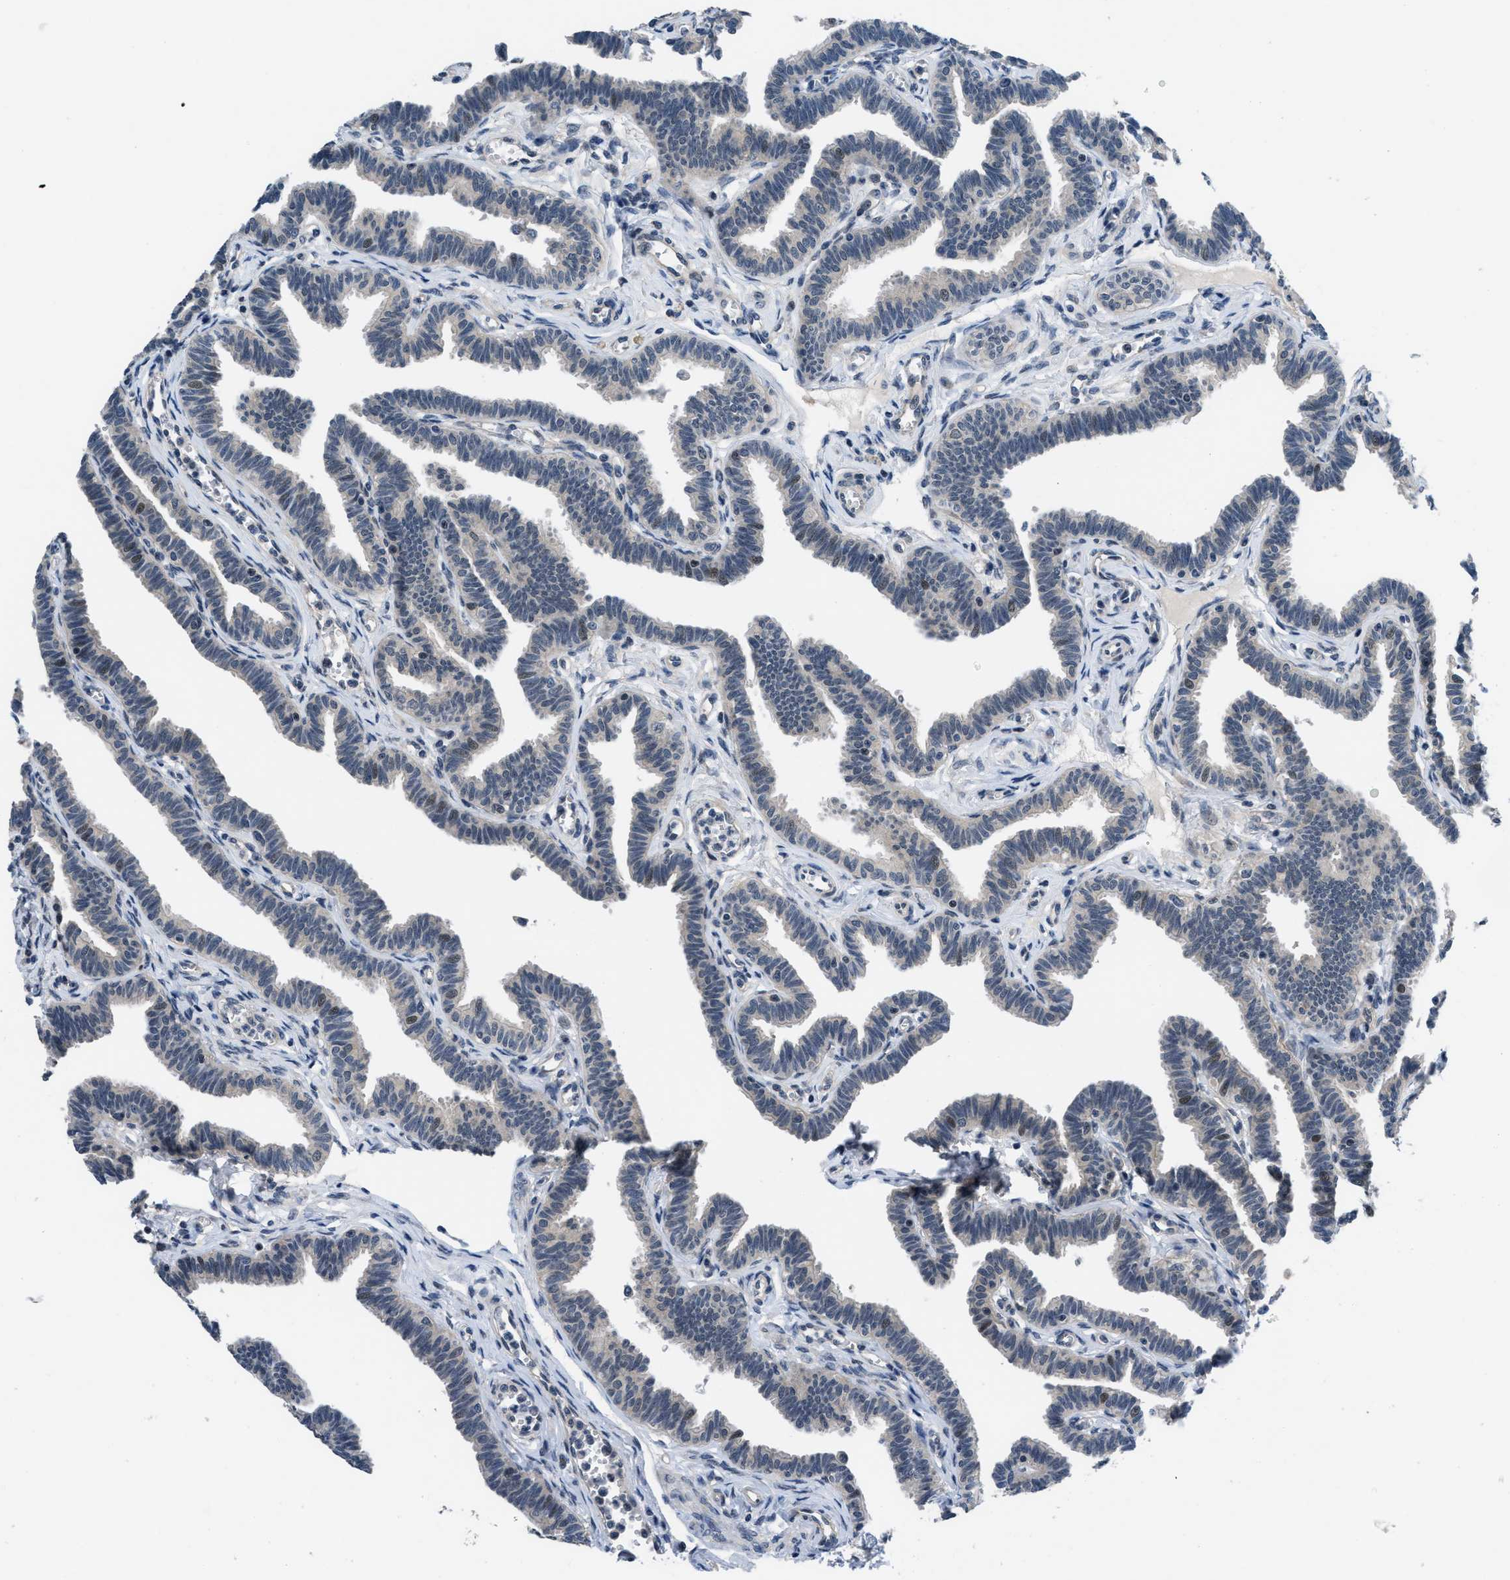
{"staining": {"intensity": "weak", "quantity": "<25%", "location": "nuclear"}, "tissue": "fallopian tube", "cell_type": "Glandular cells", "image_type": "normal", "snomed": [{"axis": "morphology", "description": "Normal tissue, NOS"}, {"axis": "topography", "description": "Fallopian tube"}, {"axis": "topography", "description": "Ovary"}], "caption": "Glandular cells are negative for brown protein staining in normal fallopian tube. (Brightfield microscopy of DAB (3,3'-diaminobenzidine) immunohistochemistry at high magnification).", "gene": "SETD5", "patient": {"sex": "female", "age": 23}}